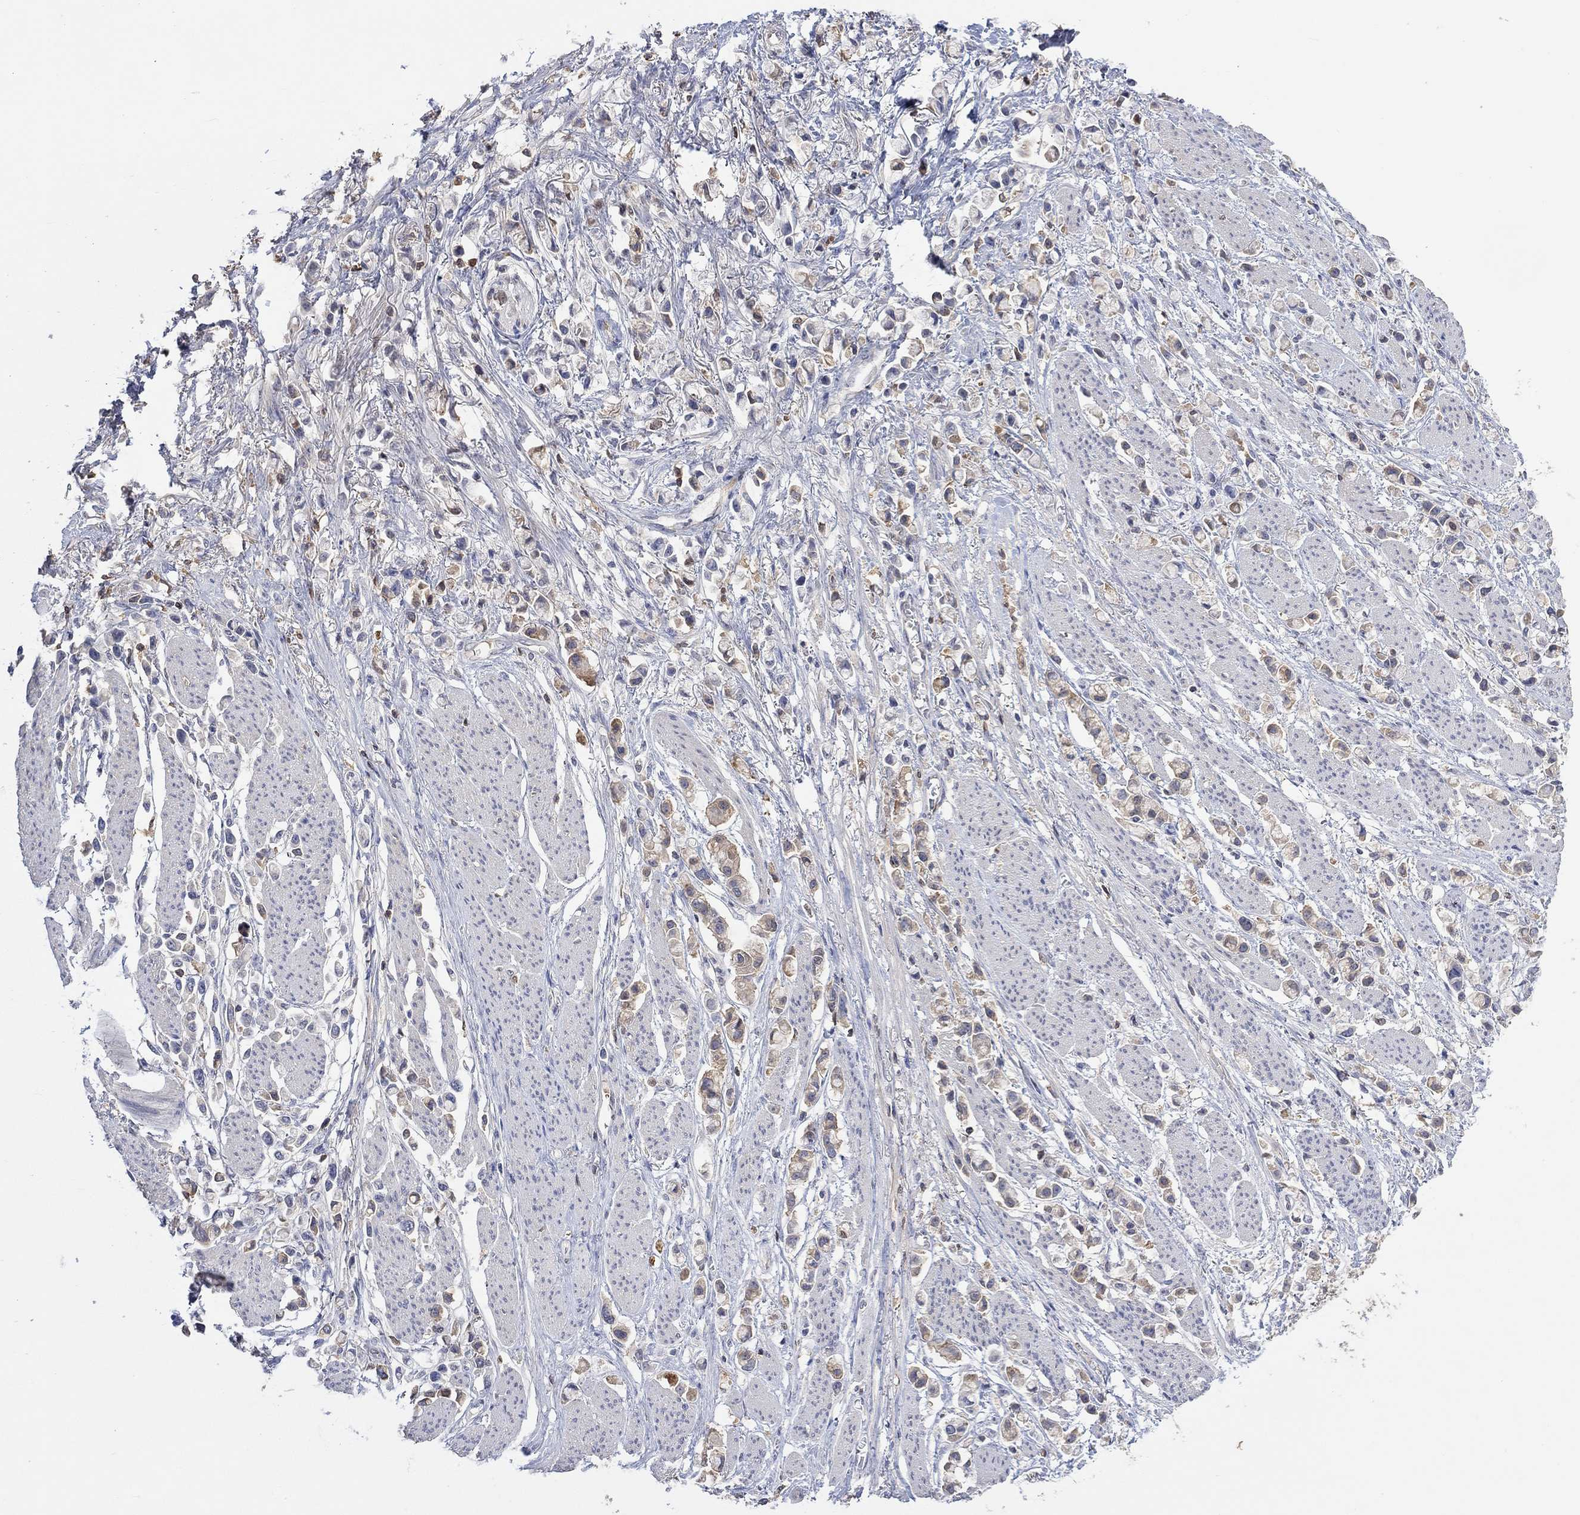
{"staining": {"intensity": "weak", "quantity": "<25%", "location": "cytoplasmic/membranous"}, "tissue": "stomach cancer", "cell_type": "Tumor cells", "image_type": "cancer", "snomed": [{"axis": "morphology", "description": "Adenocarcinoma, NOS"}, {"axis": "topography", "description": "Stomach"}], "caption": "Immunohistochemistry (IHC) image of neoplastic tissue: human stomach adenocarcinoma stained with DAB (3,3'-diaminobenzidine) displays no significant protein expression in tumor cells.", "gene": "MSTN", "patient": {"sex": "female", "age": 81}}